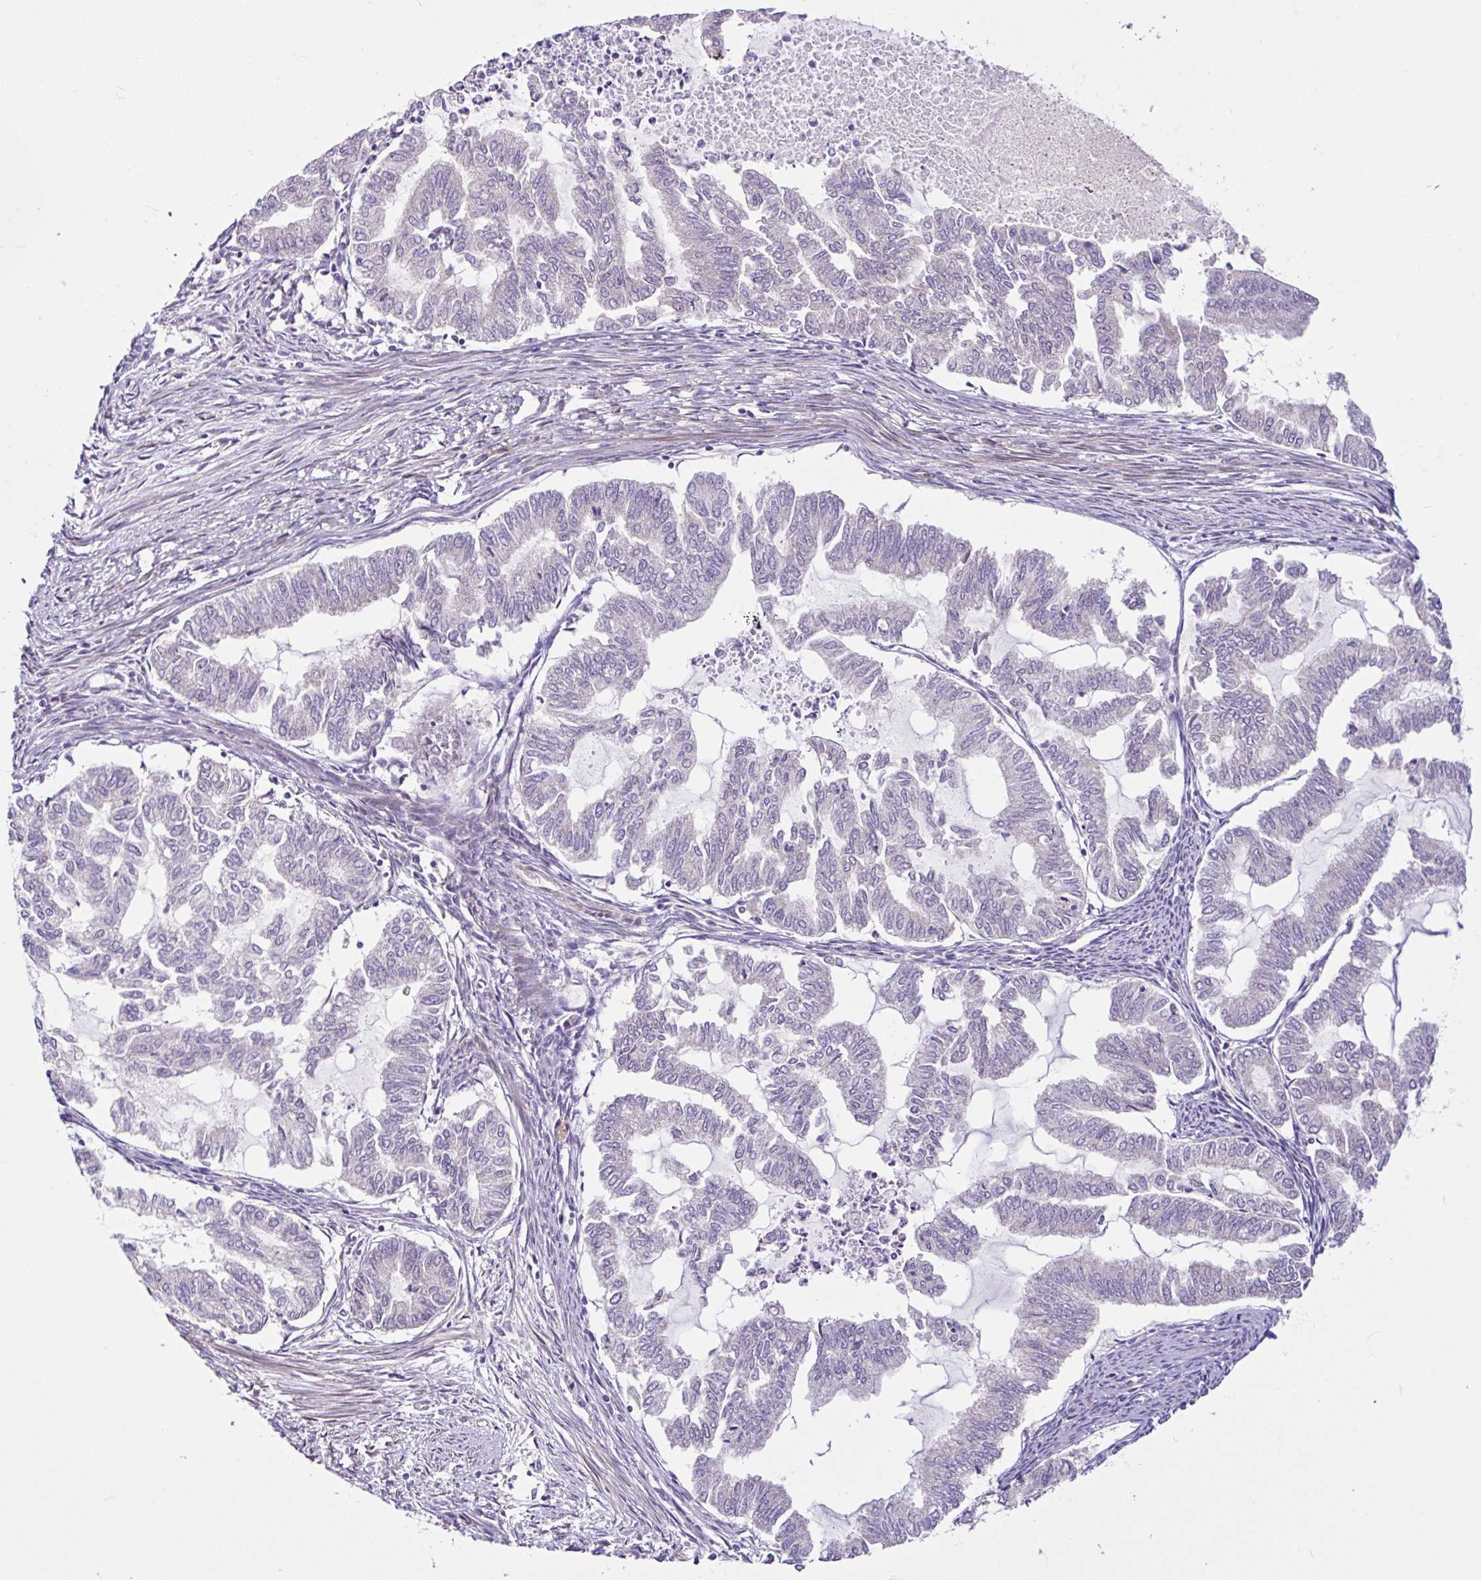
{"staining": {"intensity": "negative", "quantity": "none", "location": "none"}, "tissue": "endometrial cancer", "cell_type": "Tumor cells", "image_type": "cancer", "snomed": [{"axis": "morphology", "description": "Adenocarcinoma, NOS"}, {"axis": "topography", "description": "Endometrium"}], "caption": "IHC image of neoplastic tissue: endometrial cancer (adenocarcinoma) stained with DAB displays no significant protein positivity in tumor cells. Nuclei are stained in blue.", "gene": "NTPCR", "patient": {"sex": "female", "age": 79}}